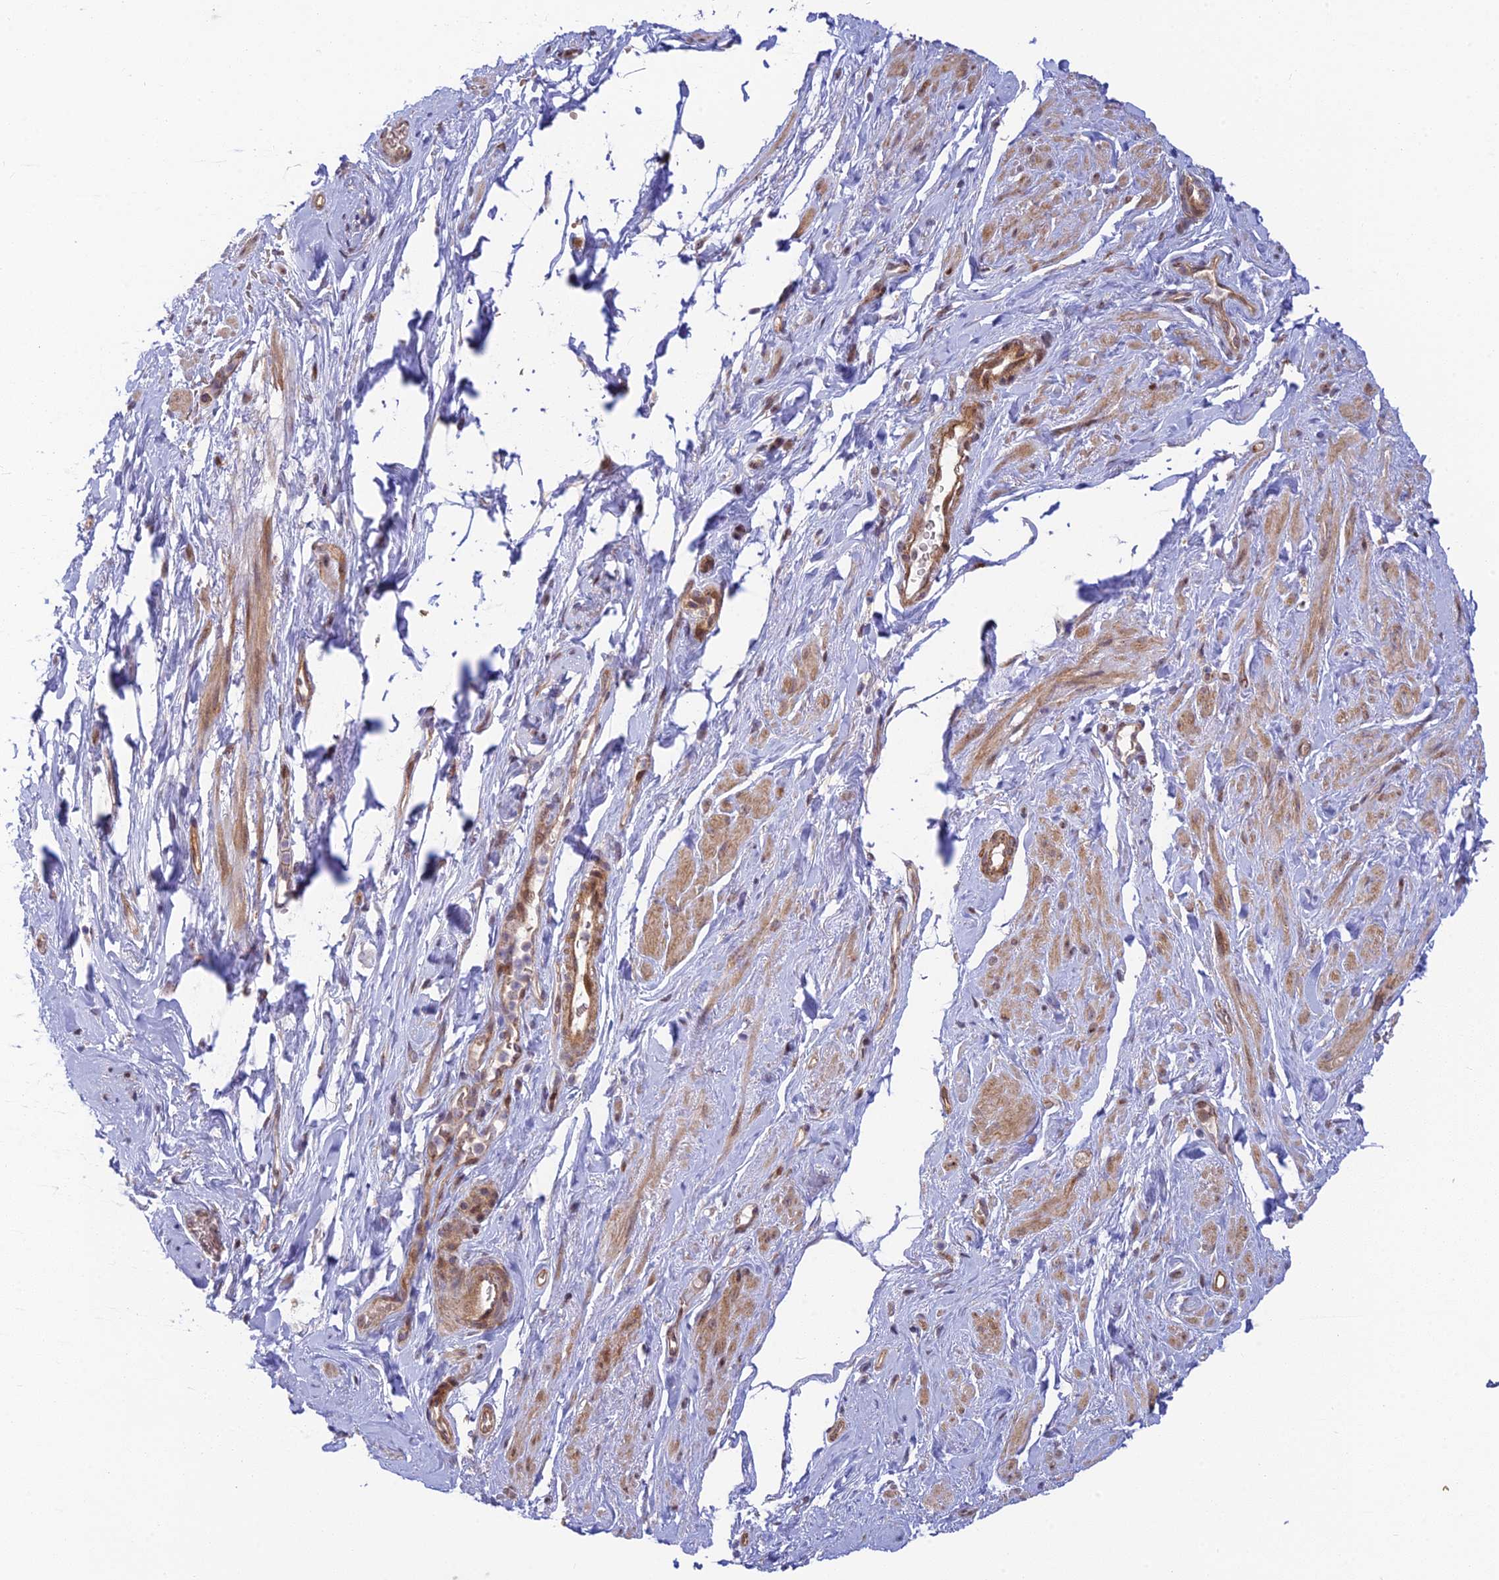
{"staining": {"intensity": "moderate", "quantity": "<25%", "location": "cytoplasmic/membranous,nuclear"}, "tissue": "smooth muscle", "cell_type": "Smooth muscle cells", "image_type": "normal", "snomed": [{"axis": "morphology", "description": "Normal tissue, NOS"}, {"axis": "topography", "description": "Smooth muscle"}, {"axis": "topography", "description": "Peripheral nerve tissue"}], "caption": "A low amount of moderate cytoplasmic/membranous,nuclear positivity is identified in about <25% of smooth muscle cells in benign smooth muscle.", "gene": "UFSP2", "patient": {"sex": "male", "age": 69}}